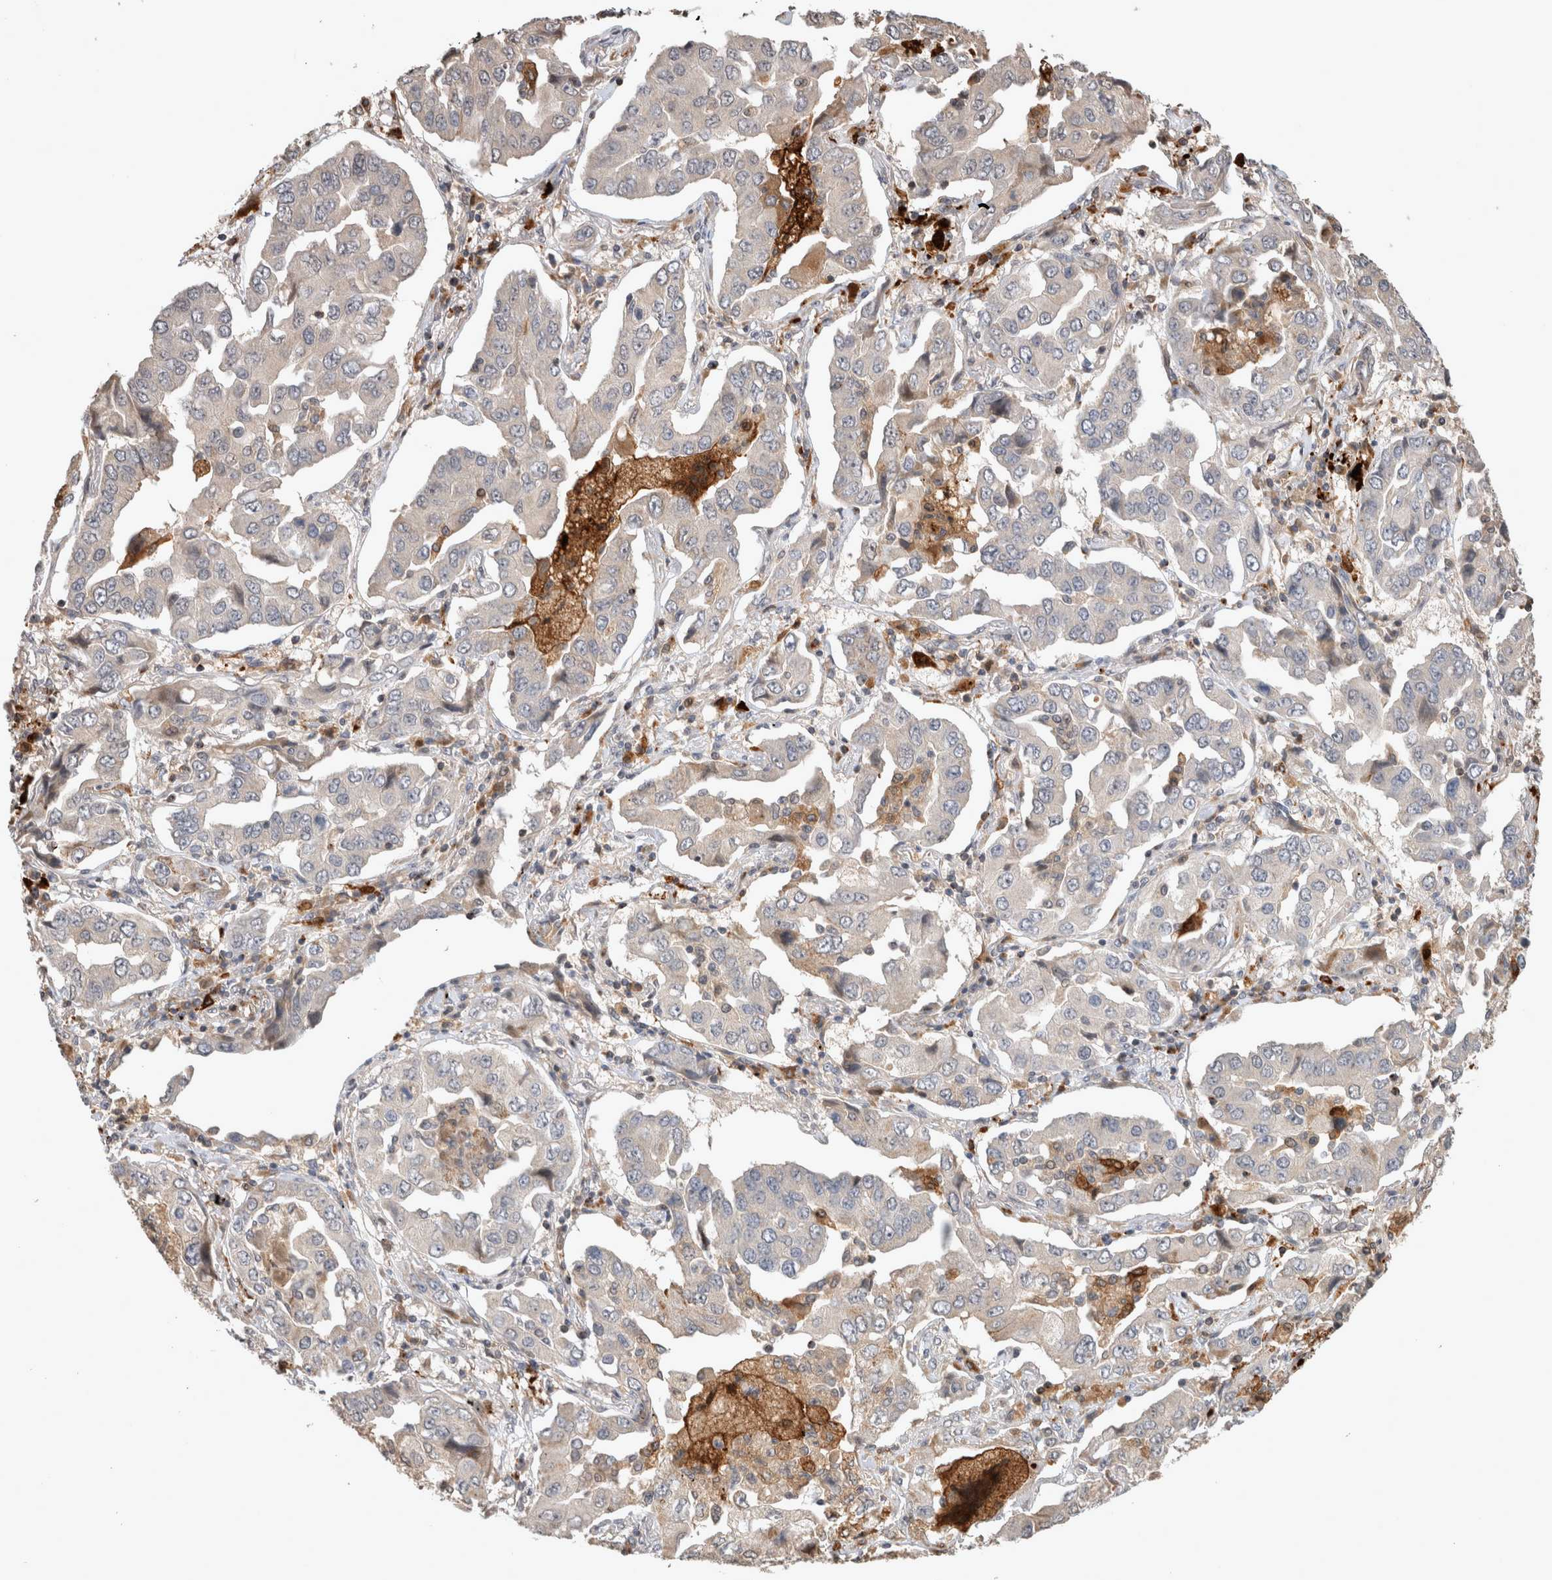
{"staining": {"intensity": "negative", "quantity": "none", "location": "none"}, "tissue": "lung cancer", "cell_type": "Tumor cells", "image_type": "cancer", "snomed": [{"axis": "morphology", "description": "Adenocarcinoma, NOS"}, {"axis": "topography", "description": "Lung"}], "caption": "This is an immunohistochemistry photomicrograph of human lung cancer. There is no expression in tumor cells.", "gene": "SERAC1", "patient": {"sex": "female", "age": 65}}